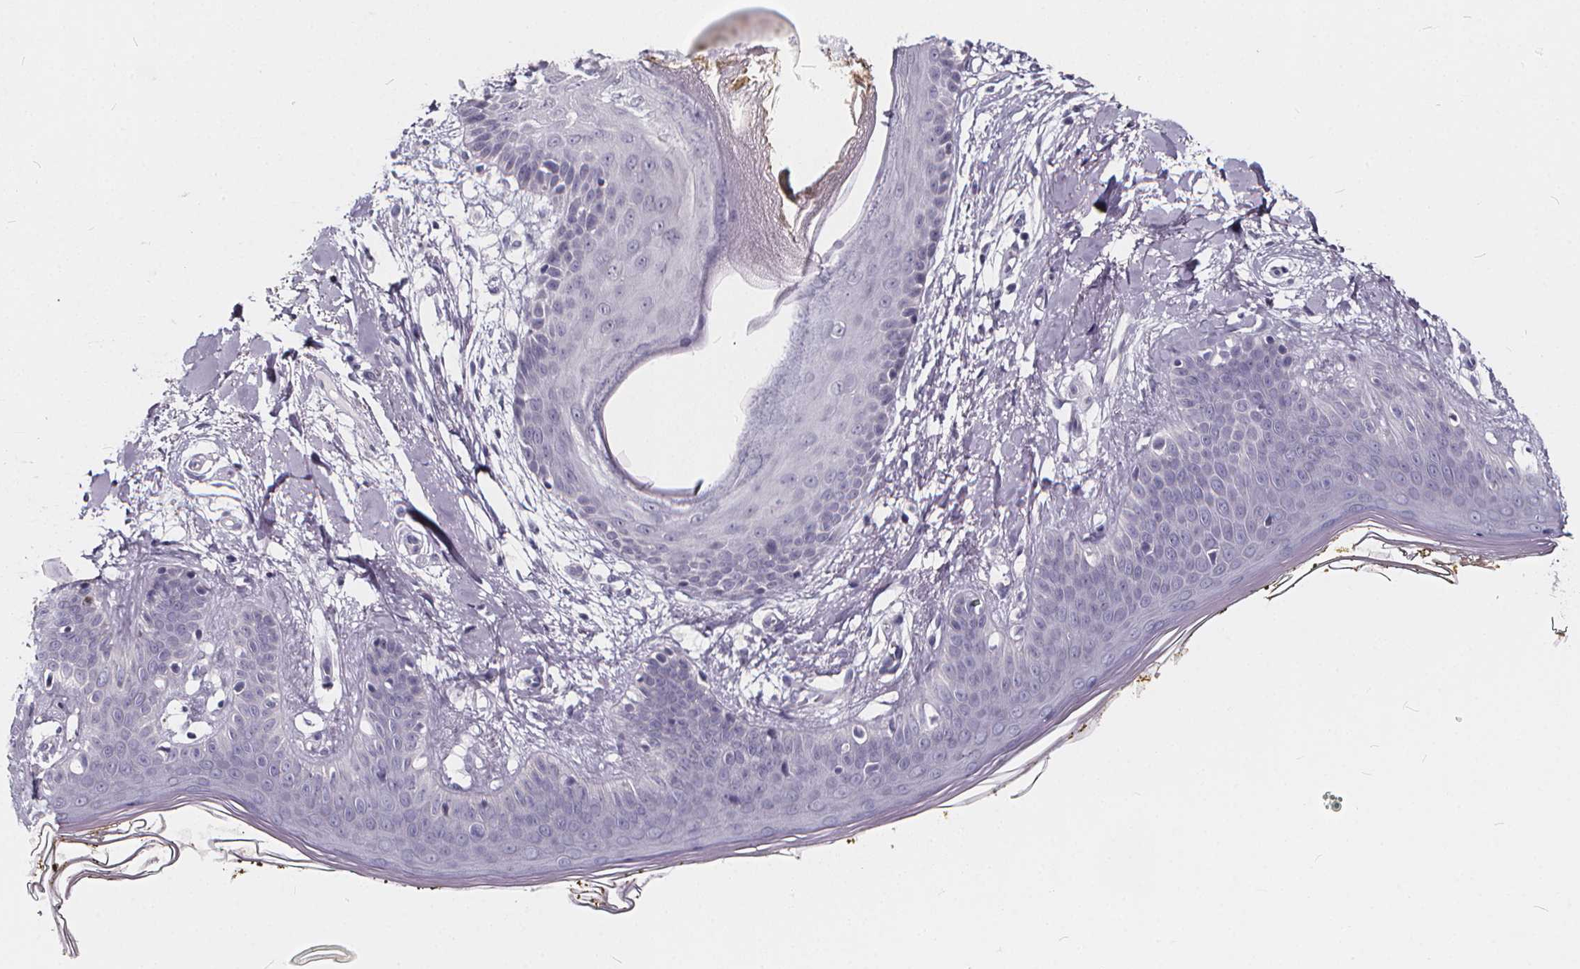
{"staining": {"intensity": "negative", "quantity": "none", "location": "none"}, "tissue": "skin", "cell_type": "Fibroblasts", "image_type": "normal", "snomed": [{"axis": "morphology", "description": "Normal tissue, NOS"}, {"axis": "topography", "description": "Skin"}], "caption": "Immunohistochemistry (IHC) histopathology image of normal skin: human skin stained with DAB demonstrates no significant protein staining in fibroblasts. (Brightfield microscopy of DAB immunohistochemistry at high magnification).", "gene": "SPEF2", "patient": {"sex": "female", "age": 34}}